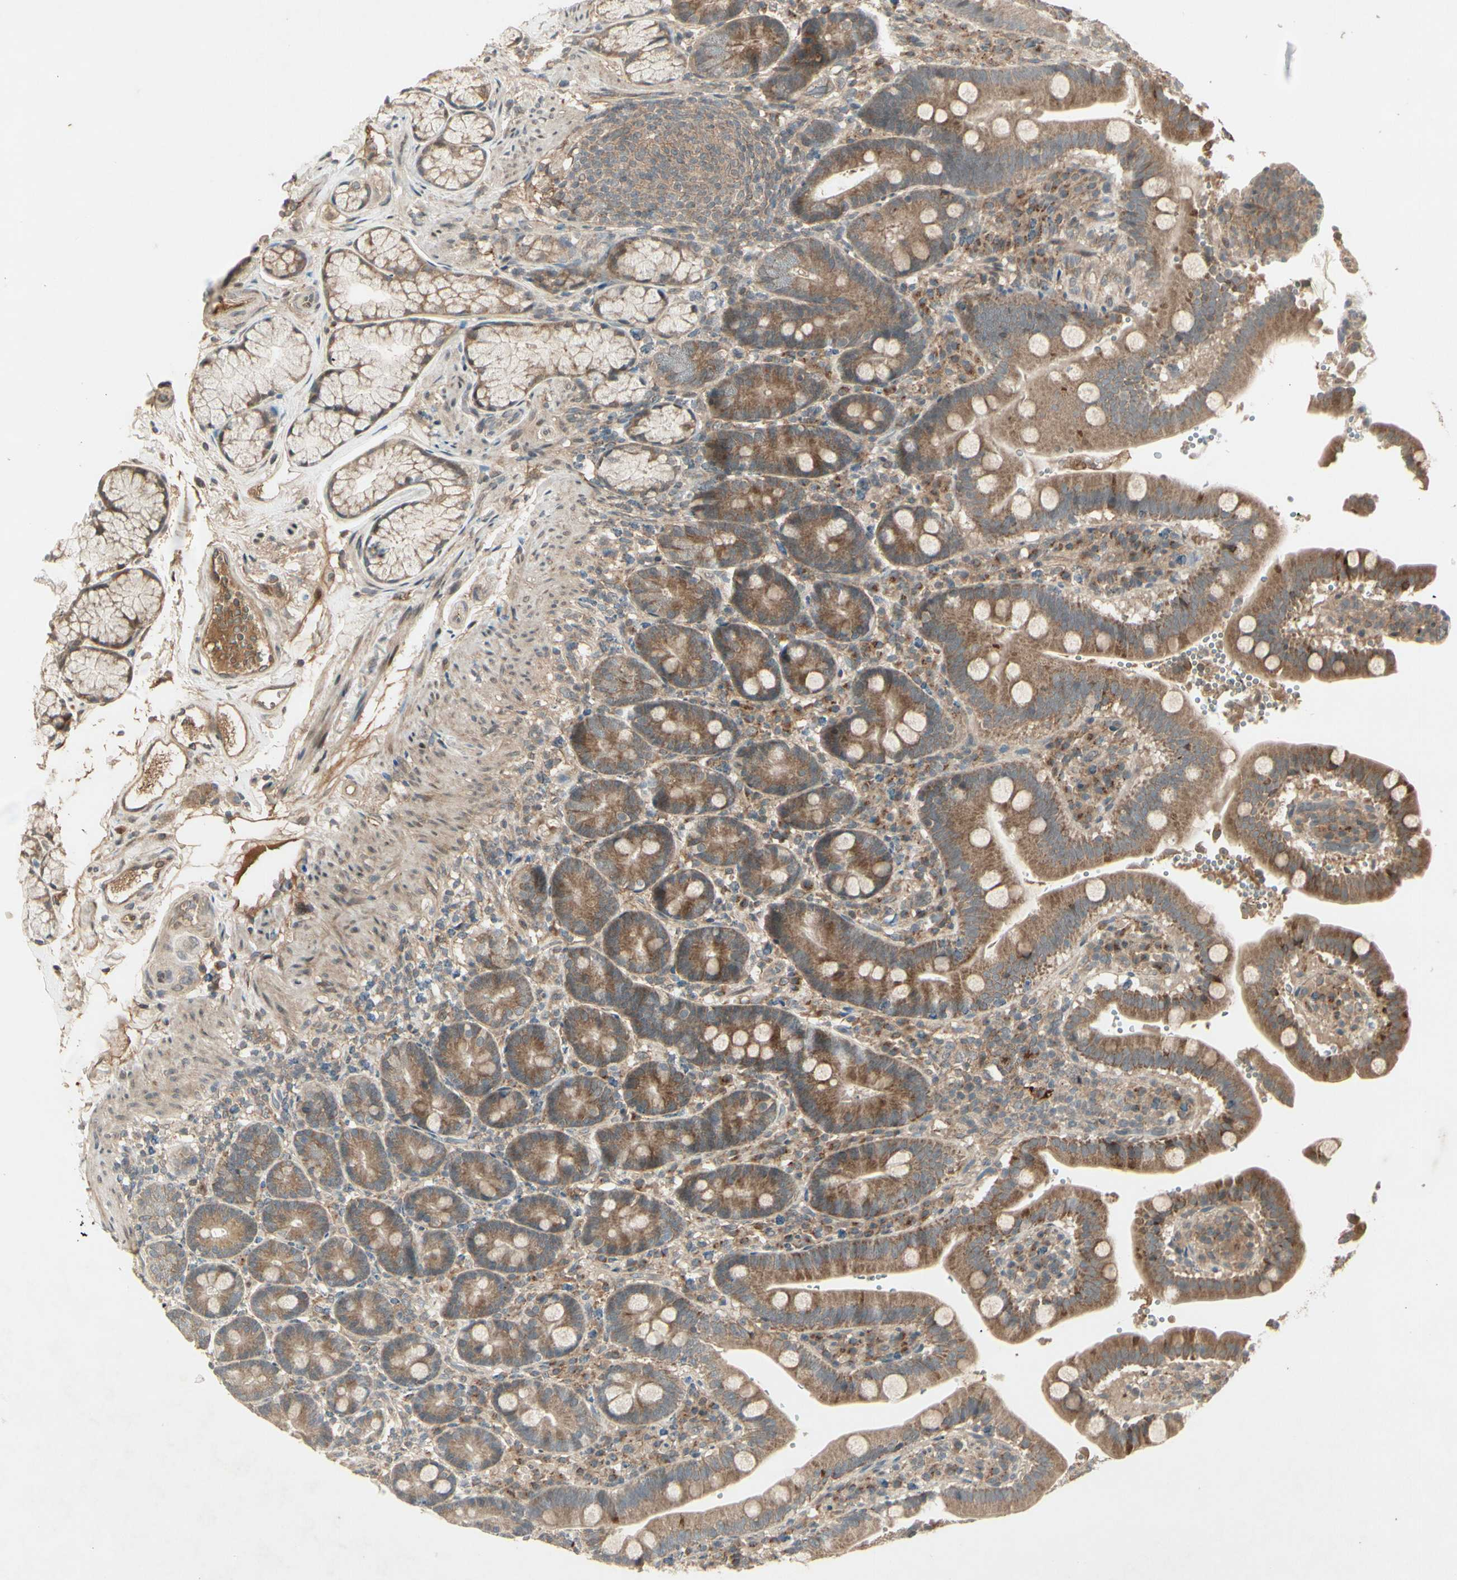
{"staining": {"intensity": "moderate", "quantity": ">75%", "location": "cytoplasmic/membranous"}, "tissue": "duodenum", "cell_type": "Glandular cells", "image_type": "normal", "snomed": [{"axis": "morphology", "description": "Normal tissue, NOS"}, {"axis": "topography", "description": "Small intestine, NOS"}], "caption": "Duodenum stained with DAB immunohistochemistry displays medium levels of moderate cytoplasmic/membranous staining in about >75% of glandular cells.", "gene": "FHDC1", "patient": {"sex": "female", "age": 71}}